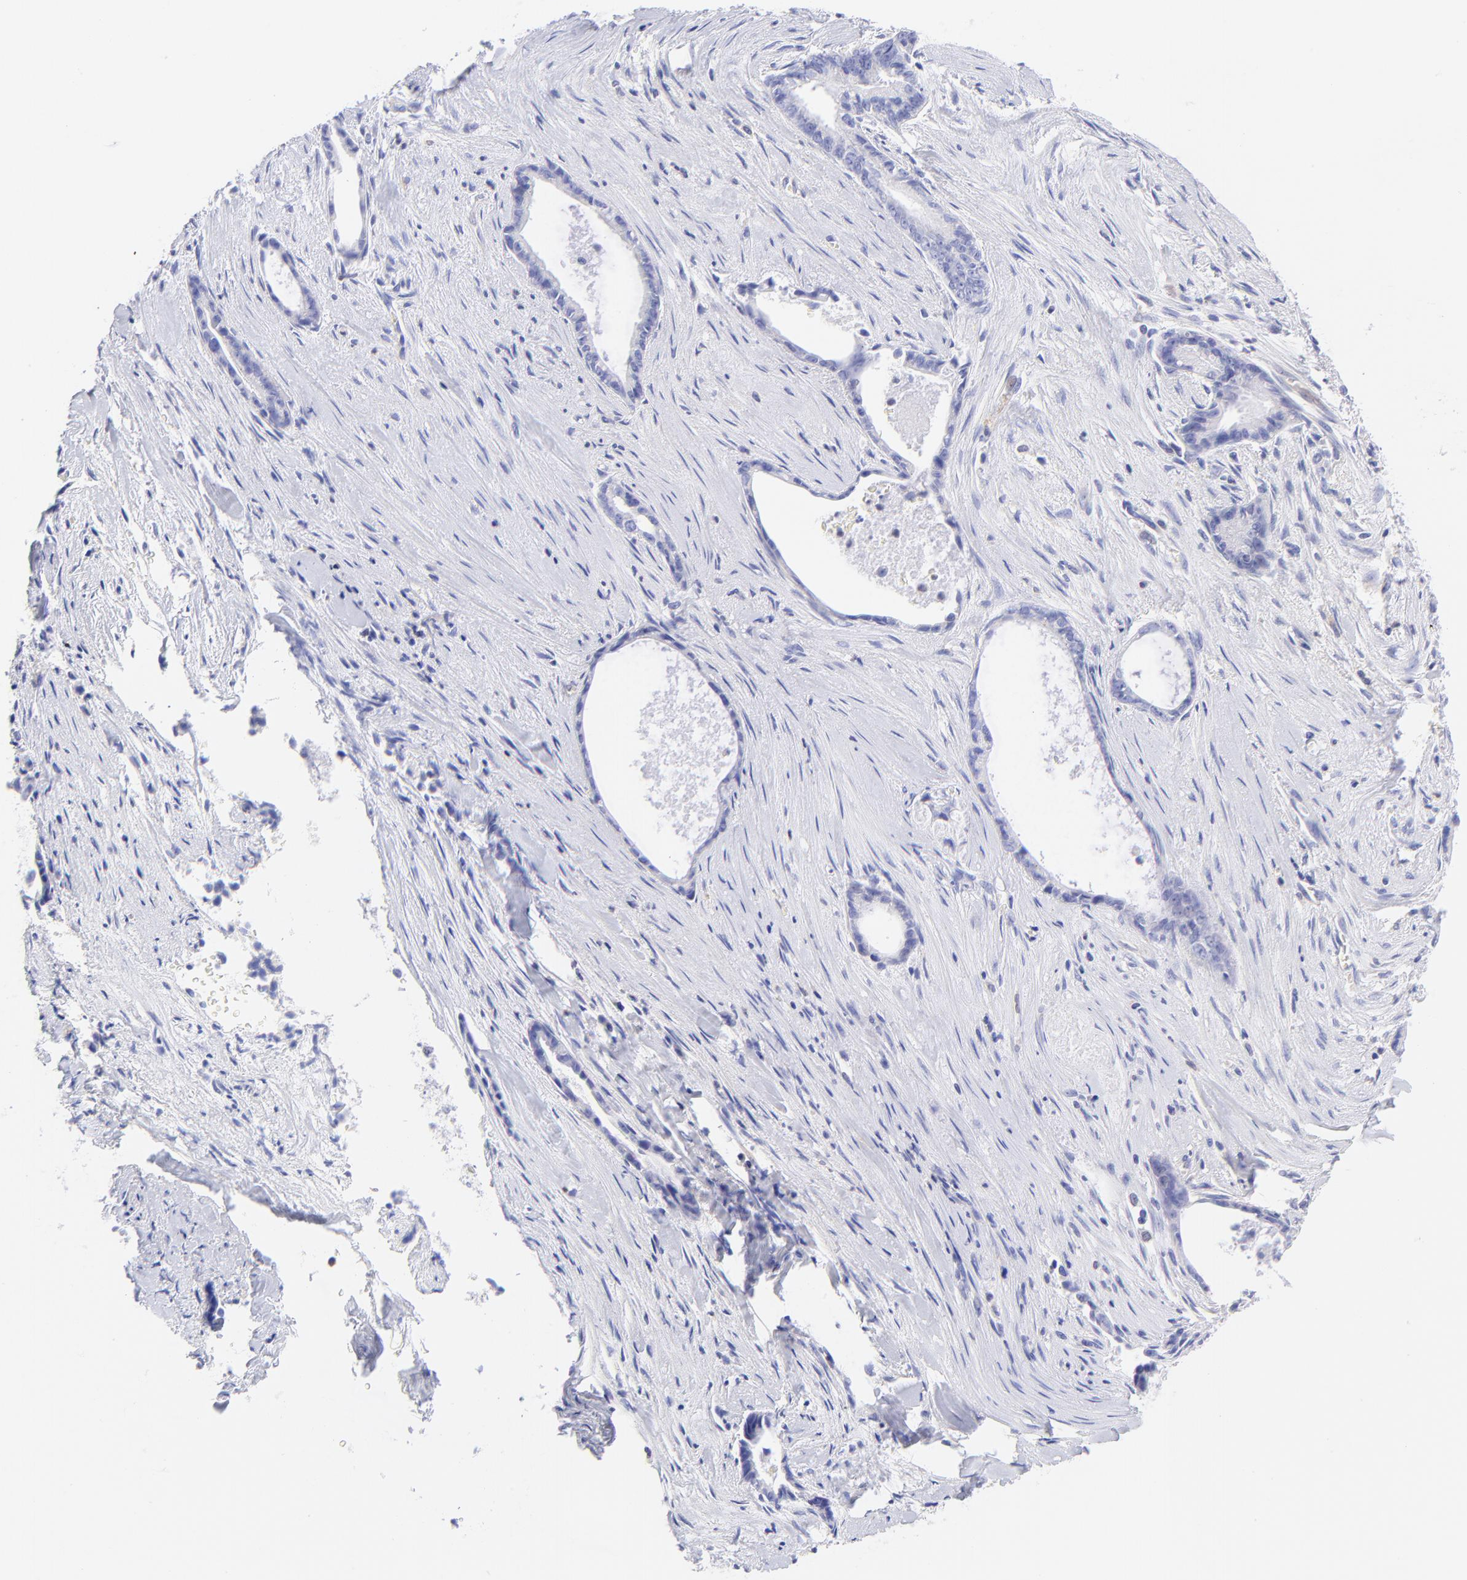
{"staining": {"intensity": "negative", "quantity": "none", "location": "none"}, "tissue": "liver cancer", "cell_type": "Tumor cells", "image_type": "cancer", "snomed": [{"axis": "morphology", "description": "Cholangiocarcinoma"}, {"axis": "topography", "description": "Liver"}], "caption": "This is an immunohistochemistry photomicrograph of human liver cancer. There is no staining in tumor cells.", "gene": "IRAG2", "patient": {"sex": "female", "age": 55}}